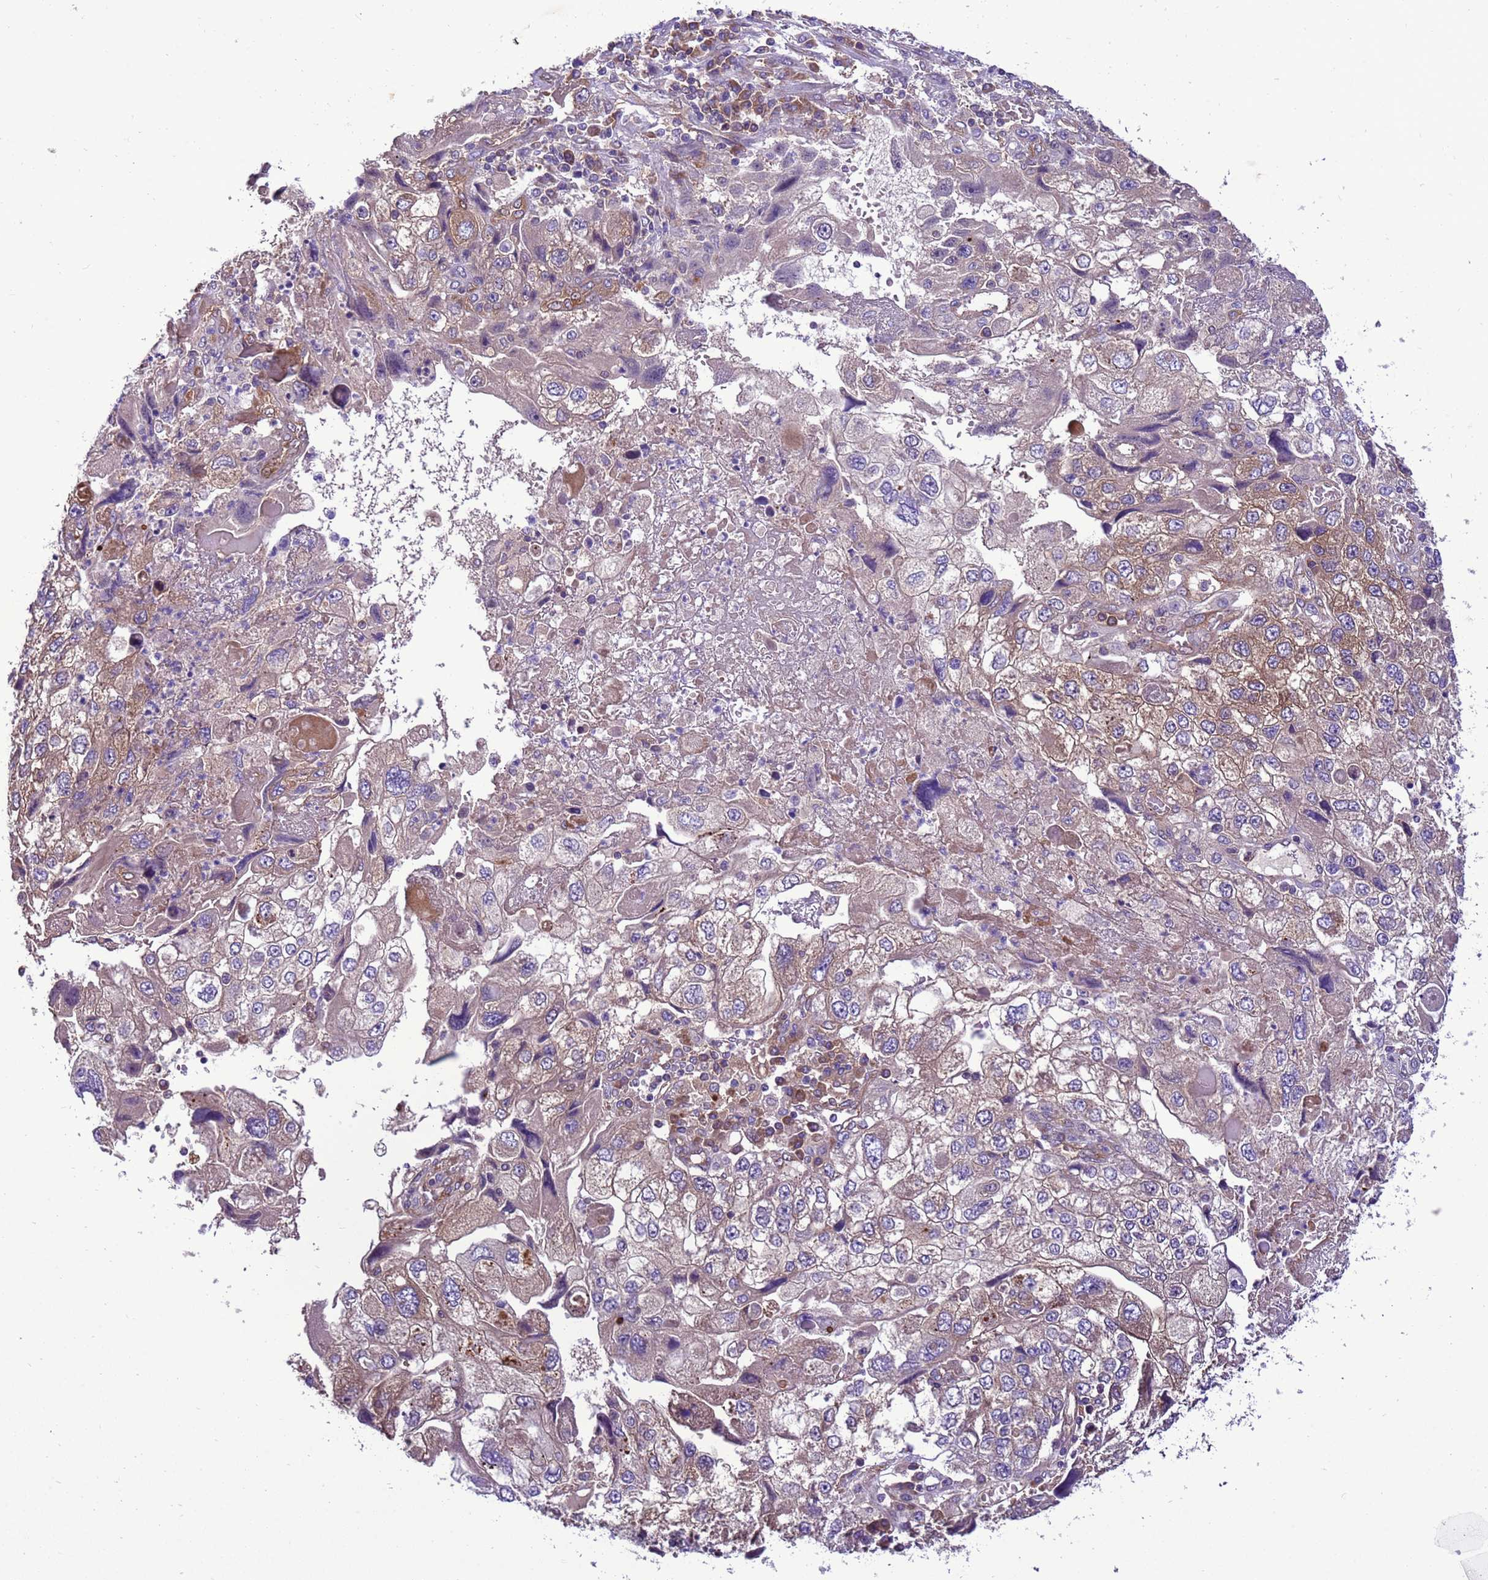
{"staining": {"intensity": "moderate", "quantity": "<25%", "location": "cytoplasmic/membranous"}, "tissue": "endometrial cancer", "cell_type": "Tumor cells", "image_type": "cancer", "snomed": [{"axis": "morphology", "description": "Adenocarcinoma, NOS"}, {"axis": "topography", "description": "Endometrium"}], "caption": "A brown stain shows moderate cytoplasmic/membranous expression of a protein in human endometrial cancer tumor cells. Nuclei are stained in blue.", "gene": "RABEP2", "patient": {"sex": "female", "age": 49}}